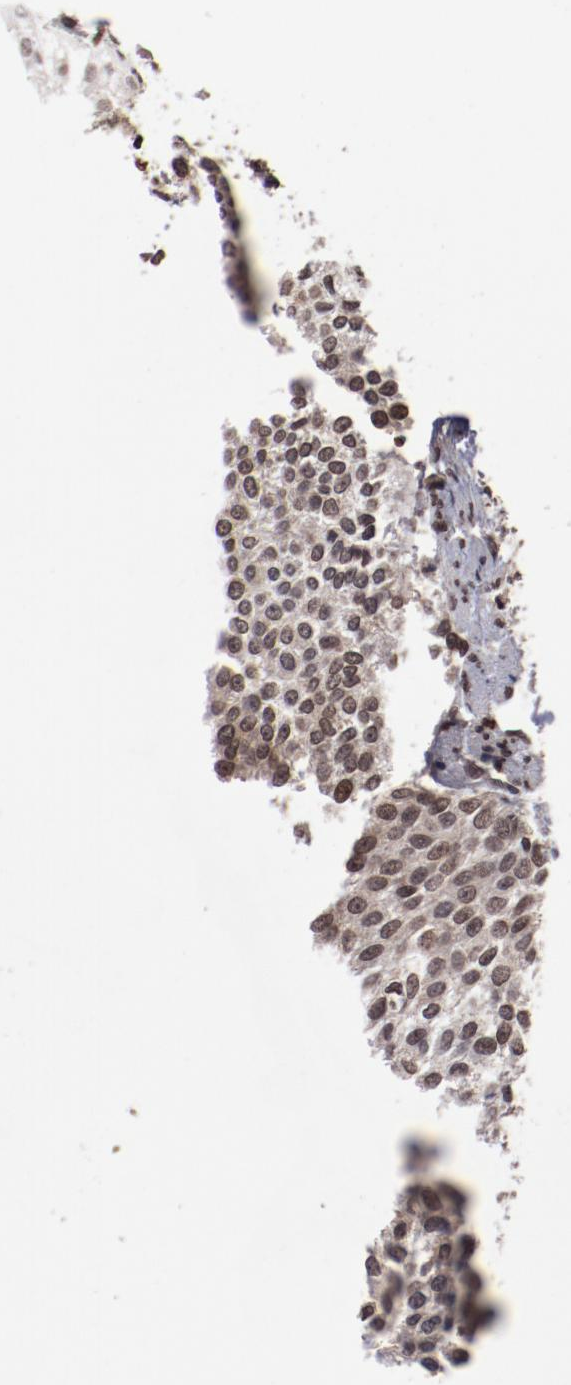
{"staining": {"intensity": "moderate", "quantity": ">75%", "location": "nuclear"}, "tissue": "urothelial cancer", "cell_type": "Tumor cells", "image_type": "cancer", "snomed": [{"axis": "morphology", "description": "Urothelial carcinoma, Low grade"}, {"axis": "topography", "description": "Urinary bladder"}], "caption": "Immunohistochemistry micrograph of urothelial carcinoma (low-grade) stained for a protein (brown), which reveals medium levels of moderate nuclear expression in approximately >75% of tumor cells.", "gene": "AKT1", "patient": {"sex": "female", "age": 73}}